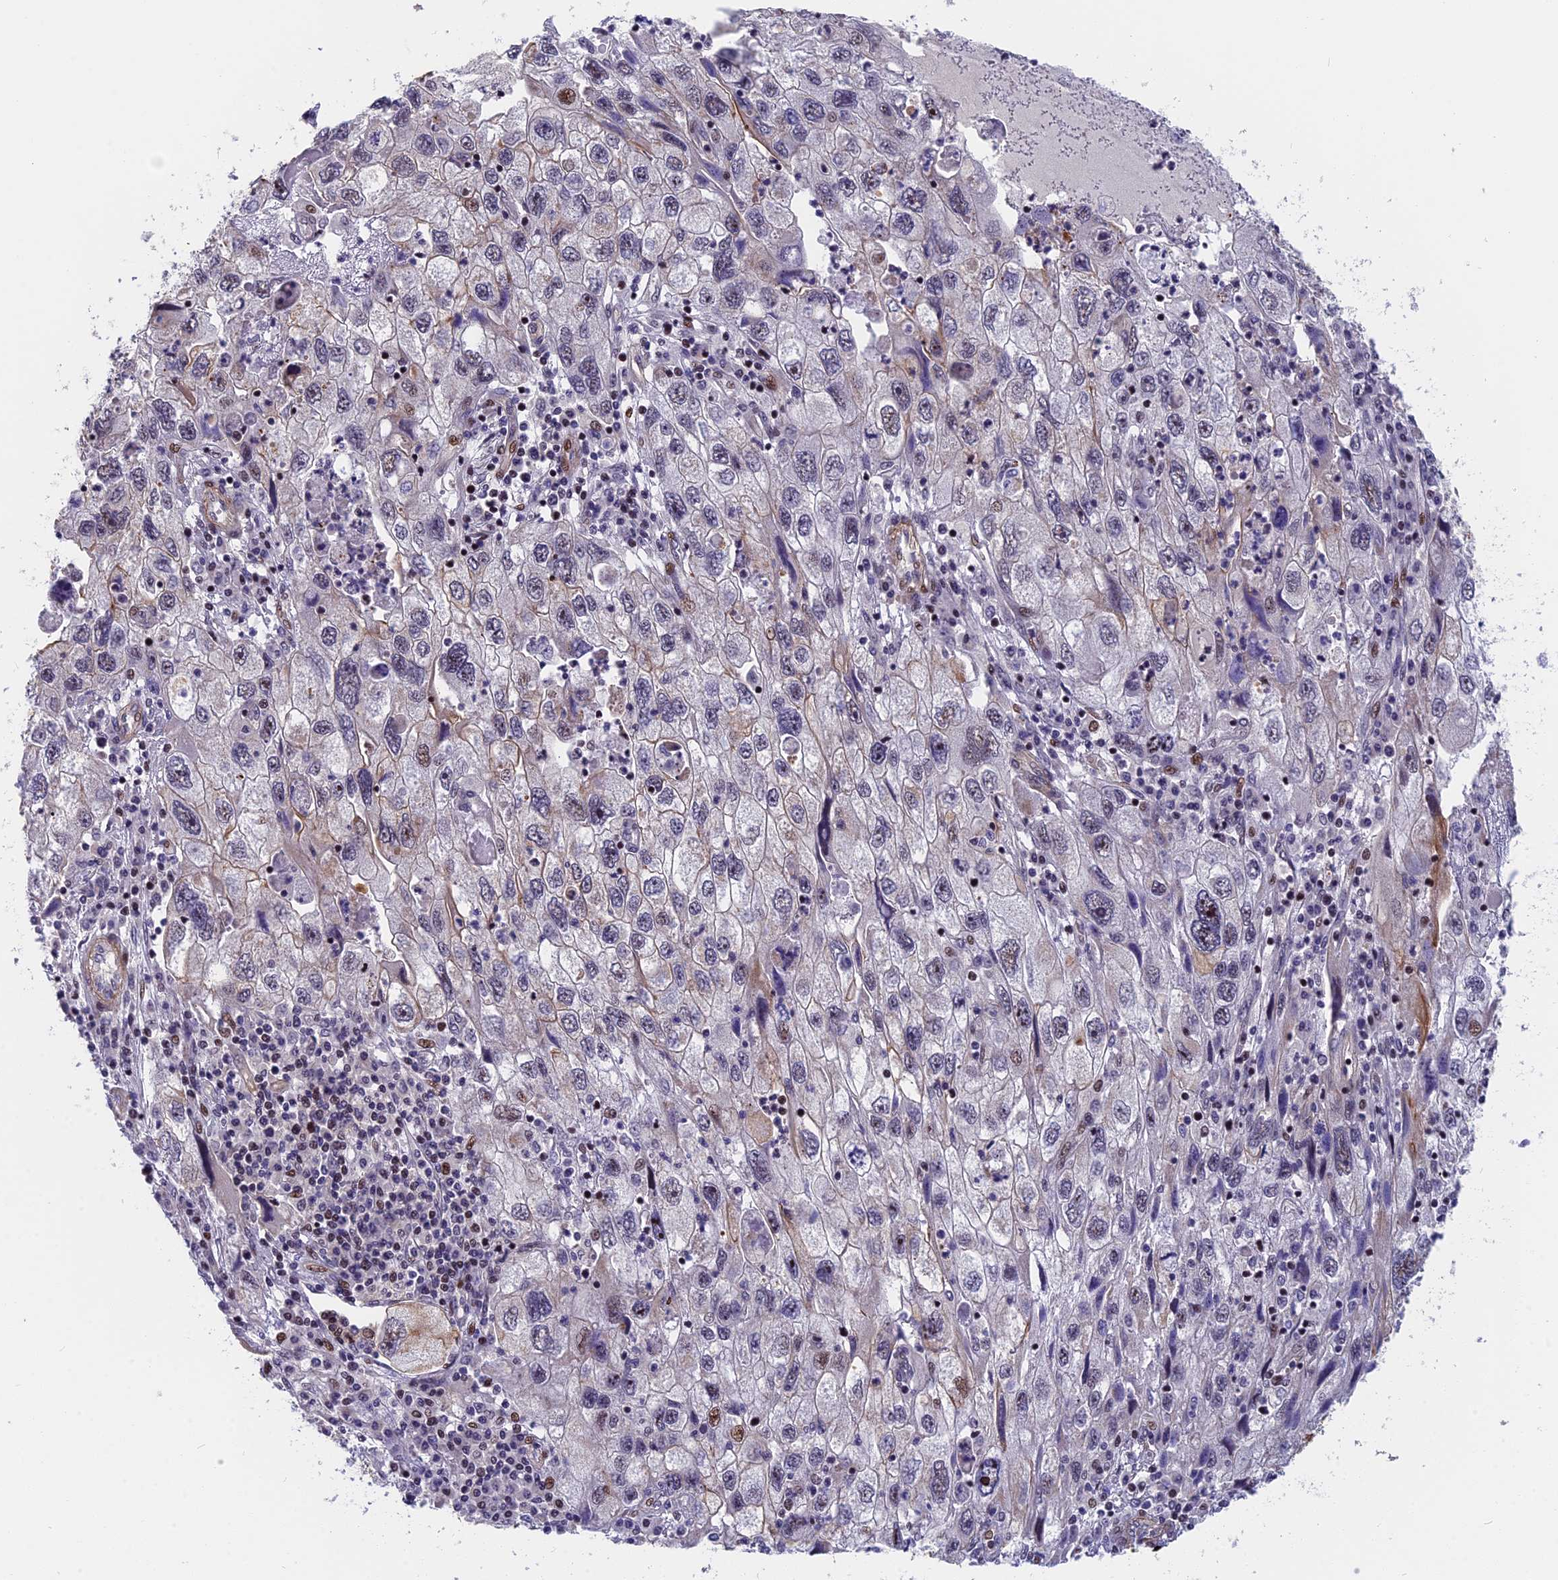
{"staining": {"intensity": "moderate", "quantity": "<25%", "location": "cytoplasmic/membranous,nuclear"}, "tissue": "endometrial cancer", "cell_type": "Tumor cells", "image_type": "cancer", "snomed": [{"axis": "morphology", "description": "Adenocarcinoma, NOS"}, {"axis": "topography", "description": "Endometrium"}], "caption": "High-power microscopy captured an IHC micrograph of endometrial adenocarcinoma, revealing moderate cytoplasmic/membranous and nuclear expression in approximately <25% of tumor cells.", "gene": "ANKRD34B", "patient": {"sex": "female", "age": 49}}